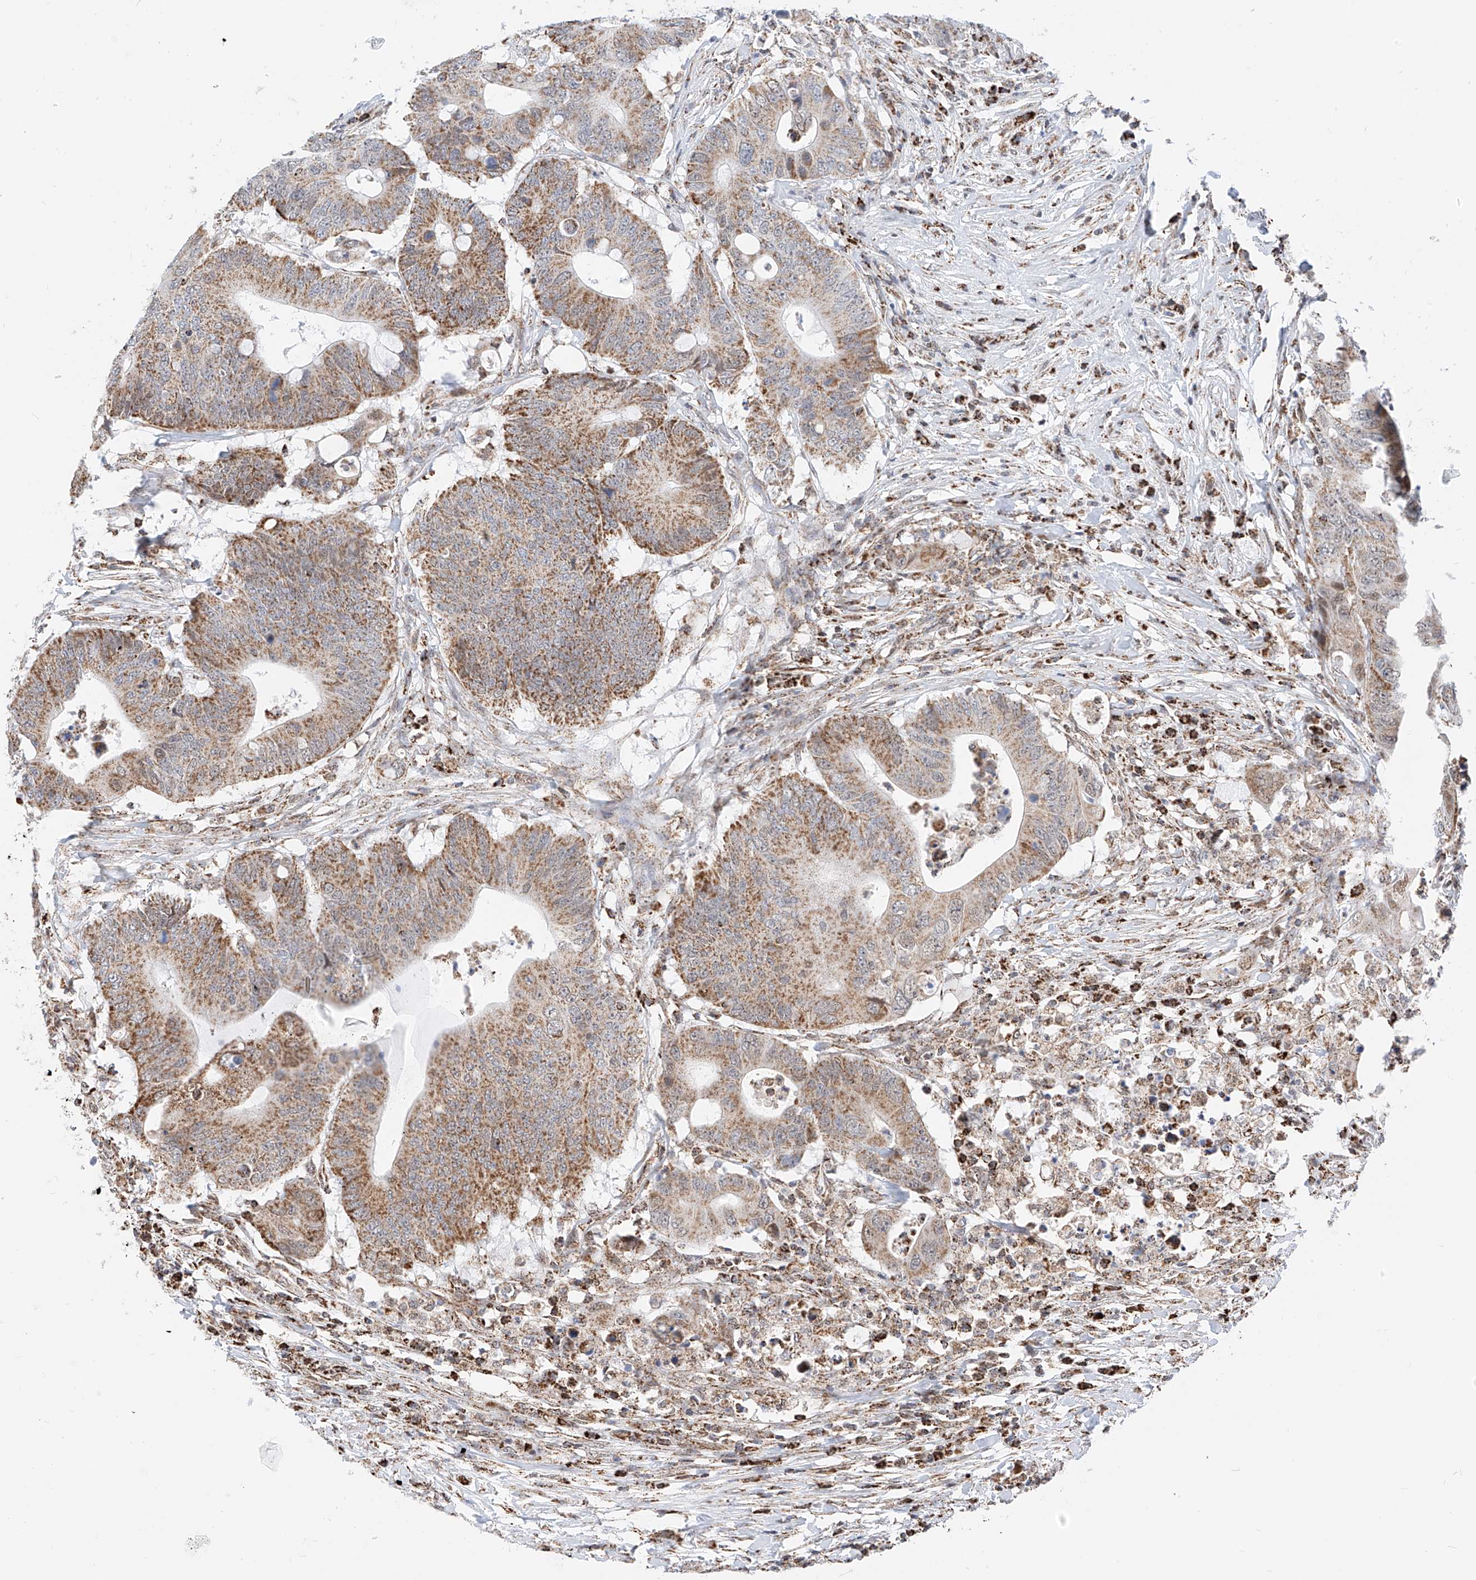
{"staining": {"intensity": "moderate", "quantity": ">75%", "location": "cytoplasmic/membranous"}, "tissue": "colorectal cancer", "cell_type": "Tumor cells", "image_type": "cancer", "snomed": [{"axis": "morphology", "description": "Adenocarcinoma, NOS"}, {"axis": "topography", "description": "Colon"}], "caption": "Immunohistochemical staining of human colorectal cancer demonstrates moderate cytoplasmic/membranous protein positivity in about >75% of tumor cells.", "gene": "NALCN", "patient": {"sex": "male", "age": 71}}